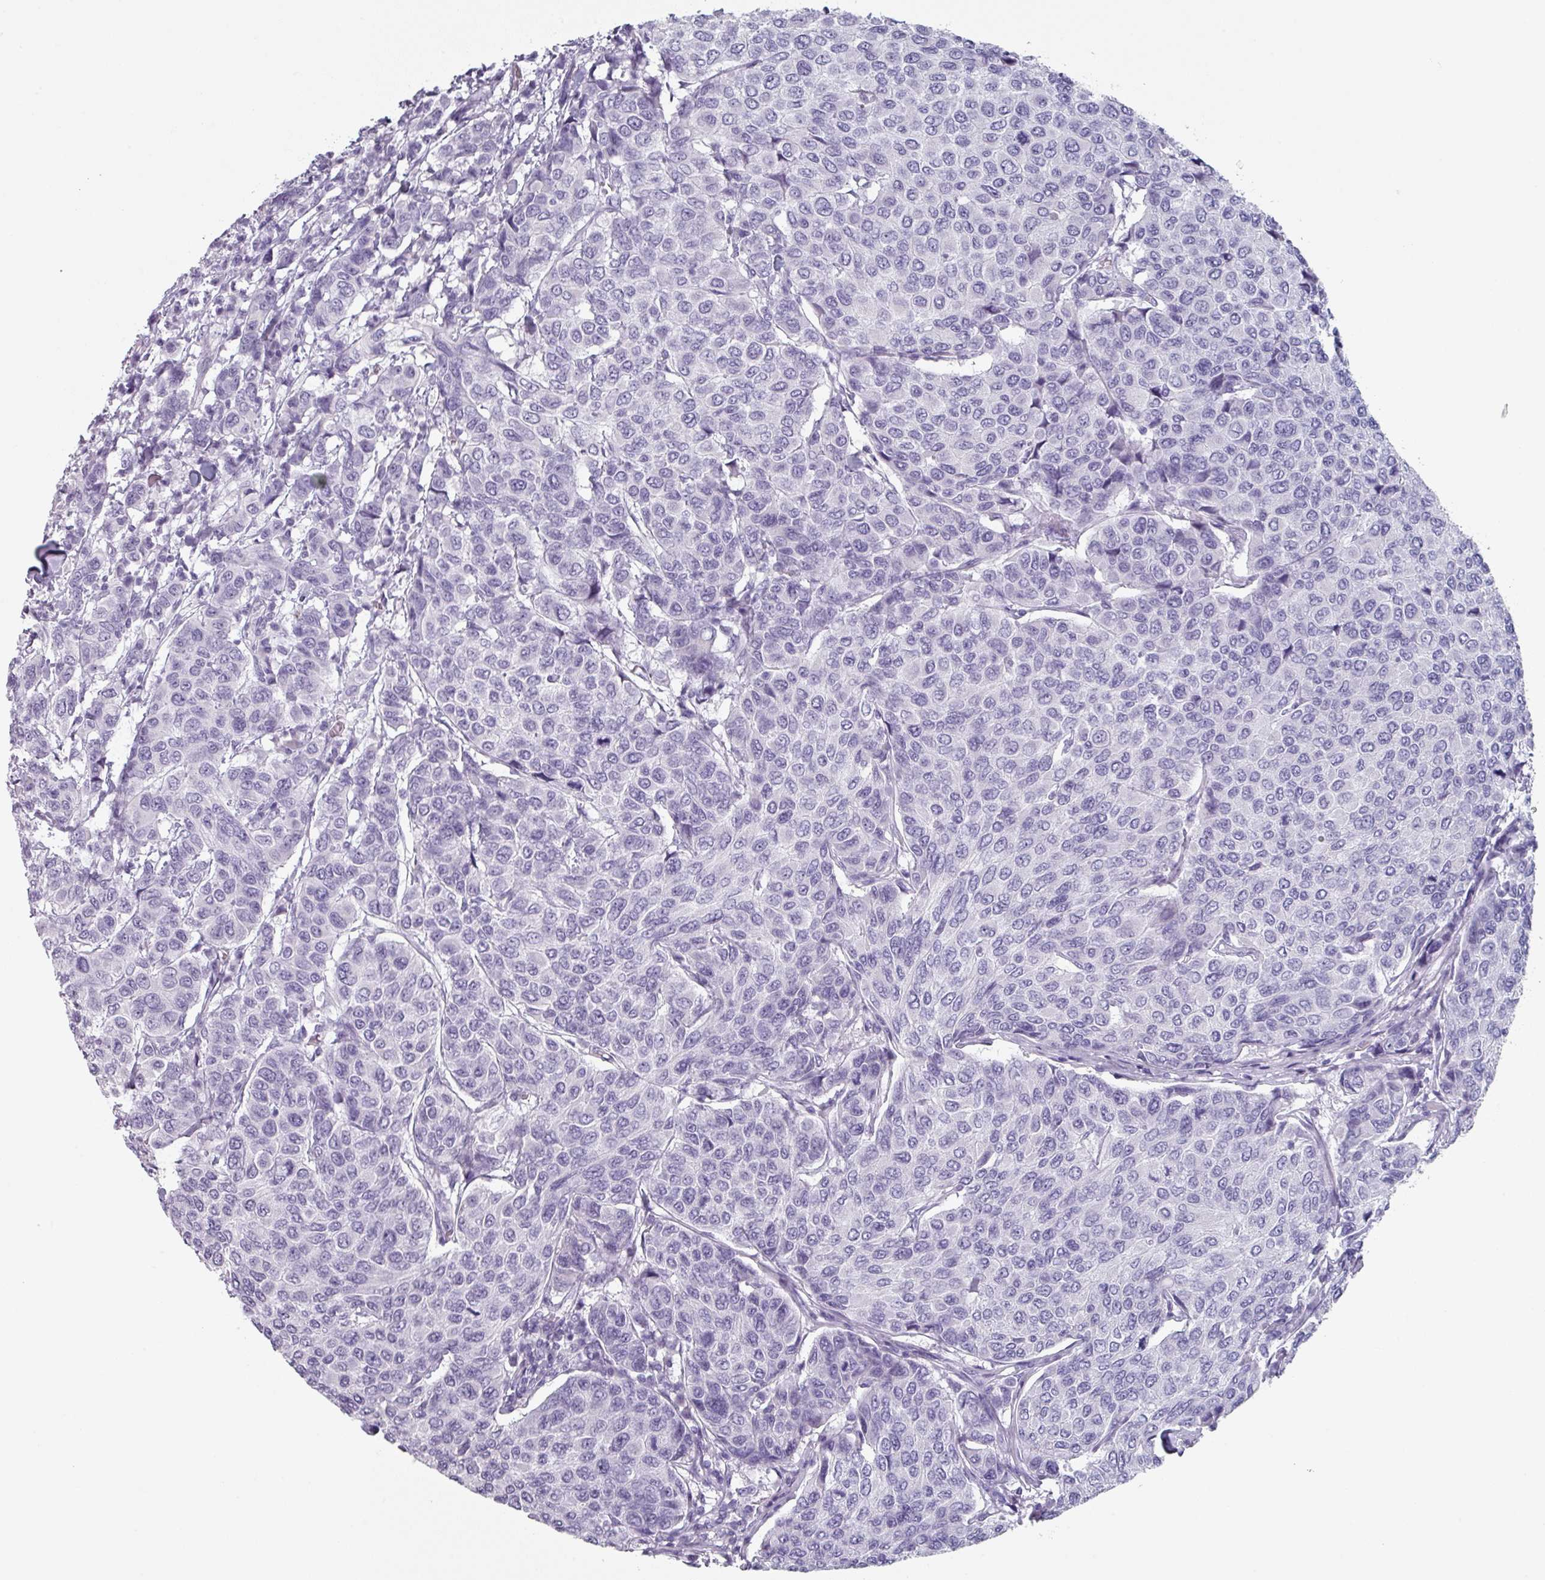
{"staining": {"intensity": "negative", "quantity": "none", "location": "none"}, "tissue": "breast cancer", "cell_type": "Tumor cells", "image_type": "cancer", "snomed": [{"axis": "morphology", "description": "Duct carcinoma"}, {"axis": "topography", "description": "Breast"}], "caption": "High power microscopy photomicrograph of an IHC histopathology image of infiltrating ductal carcinoma (breast), revealing no significant staining in tumor cells.", "gene": "SLC35G2", "patient": {"sex": "female", "age": 55}}